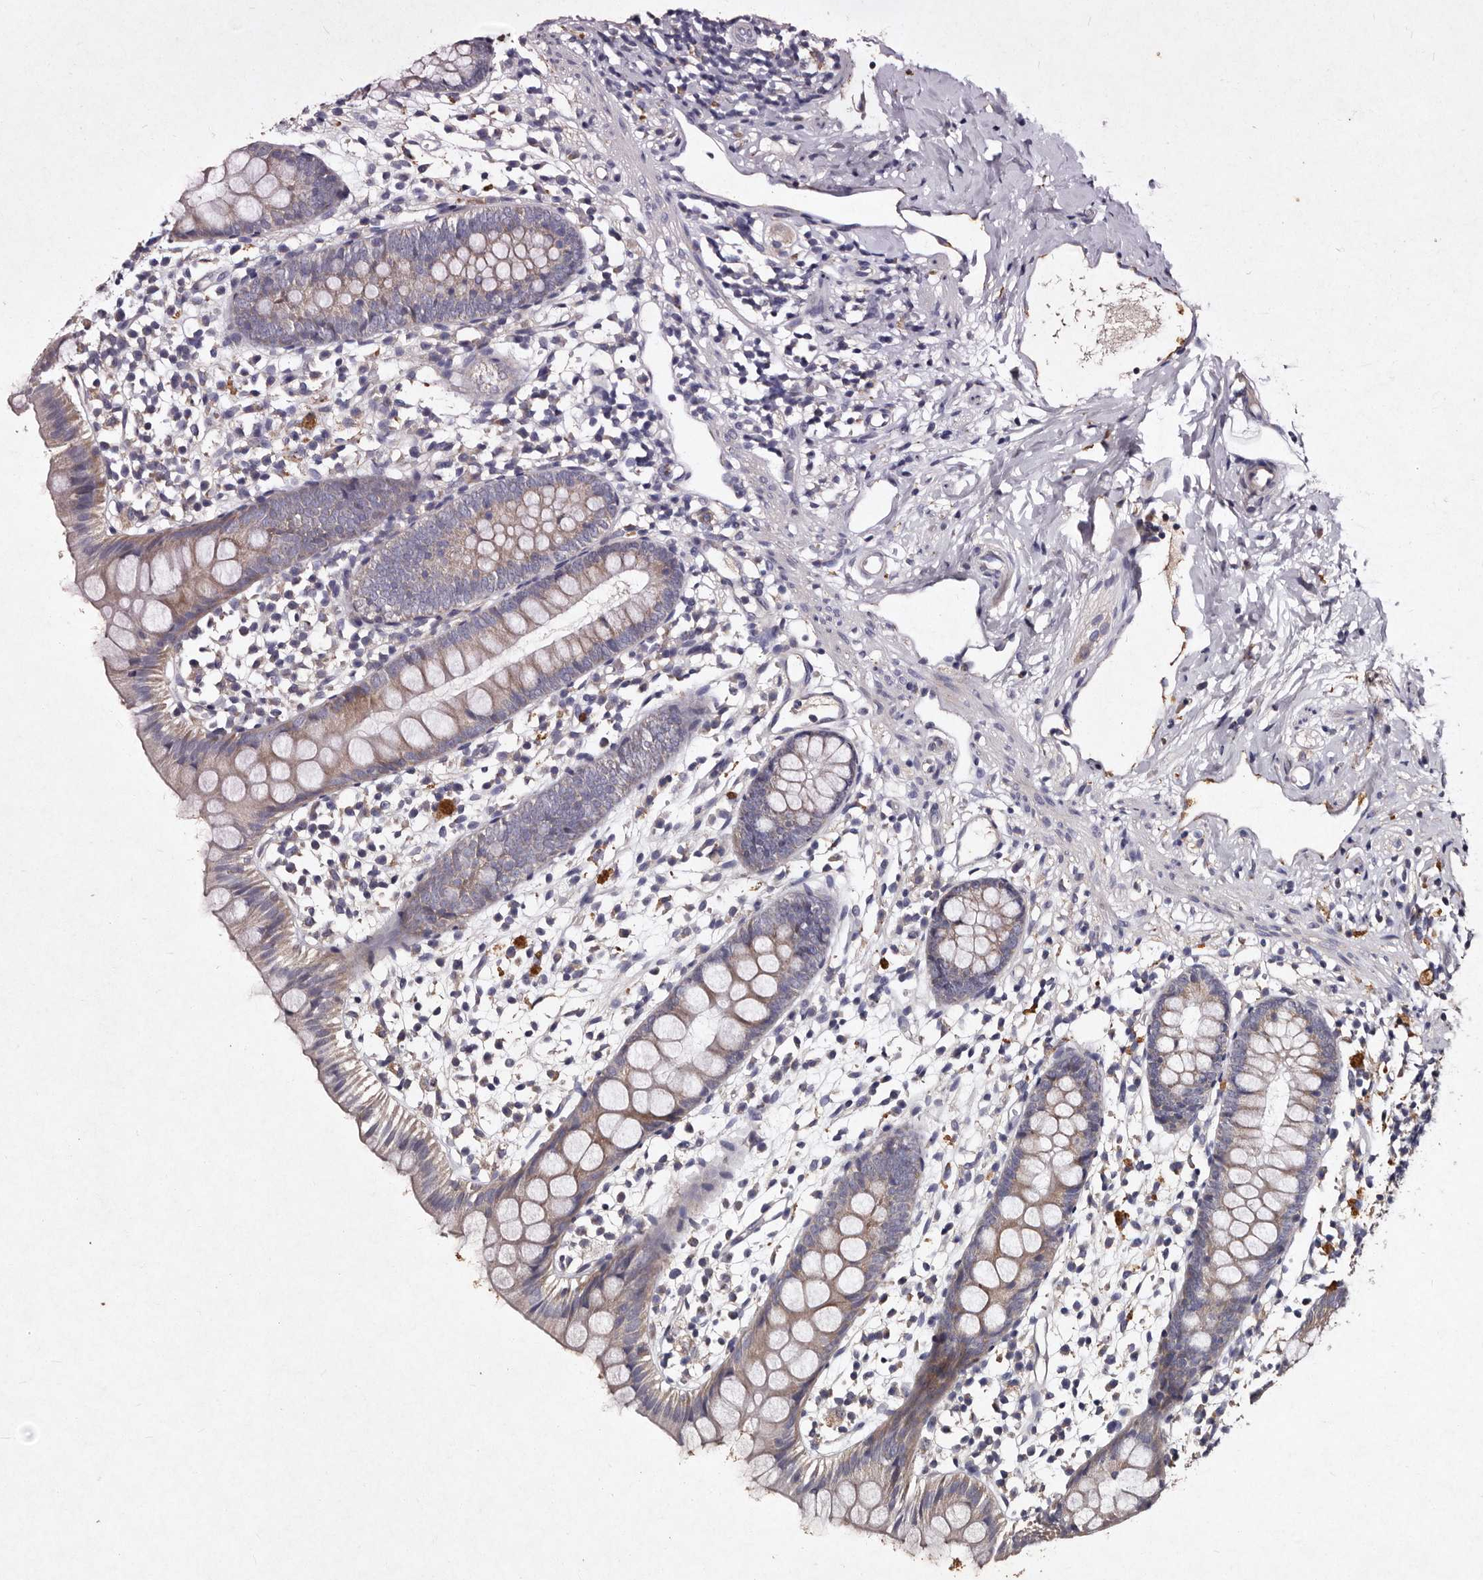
{"staining": {"intensity": "moderate", "quantity": "25%-75%", "location": "cytoplasmic/membranous"}, "tissue": "appendix", "cell_type": "Glandular cells", "image_type": "normal", "snomed": [{"axis": "morphology", "description": "Normal tissue, NOS"}, {"axis": "topography", "description": "Appendix"}], "caption": "Glandular cells exhibit medium levels of moderate cytoplasmic/membranous staining in approximately 25%-75% of cells in unremarkable appendix. The staining is performed using DAB (3,3'-diaminobenzidine) brown chromogen to label protein expression. The nuclei are counter-stained blue using hematoxylin.", "gene": "TFB1M", "patient": {"sex": "female", "age": 20}}